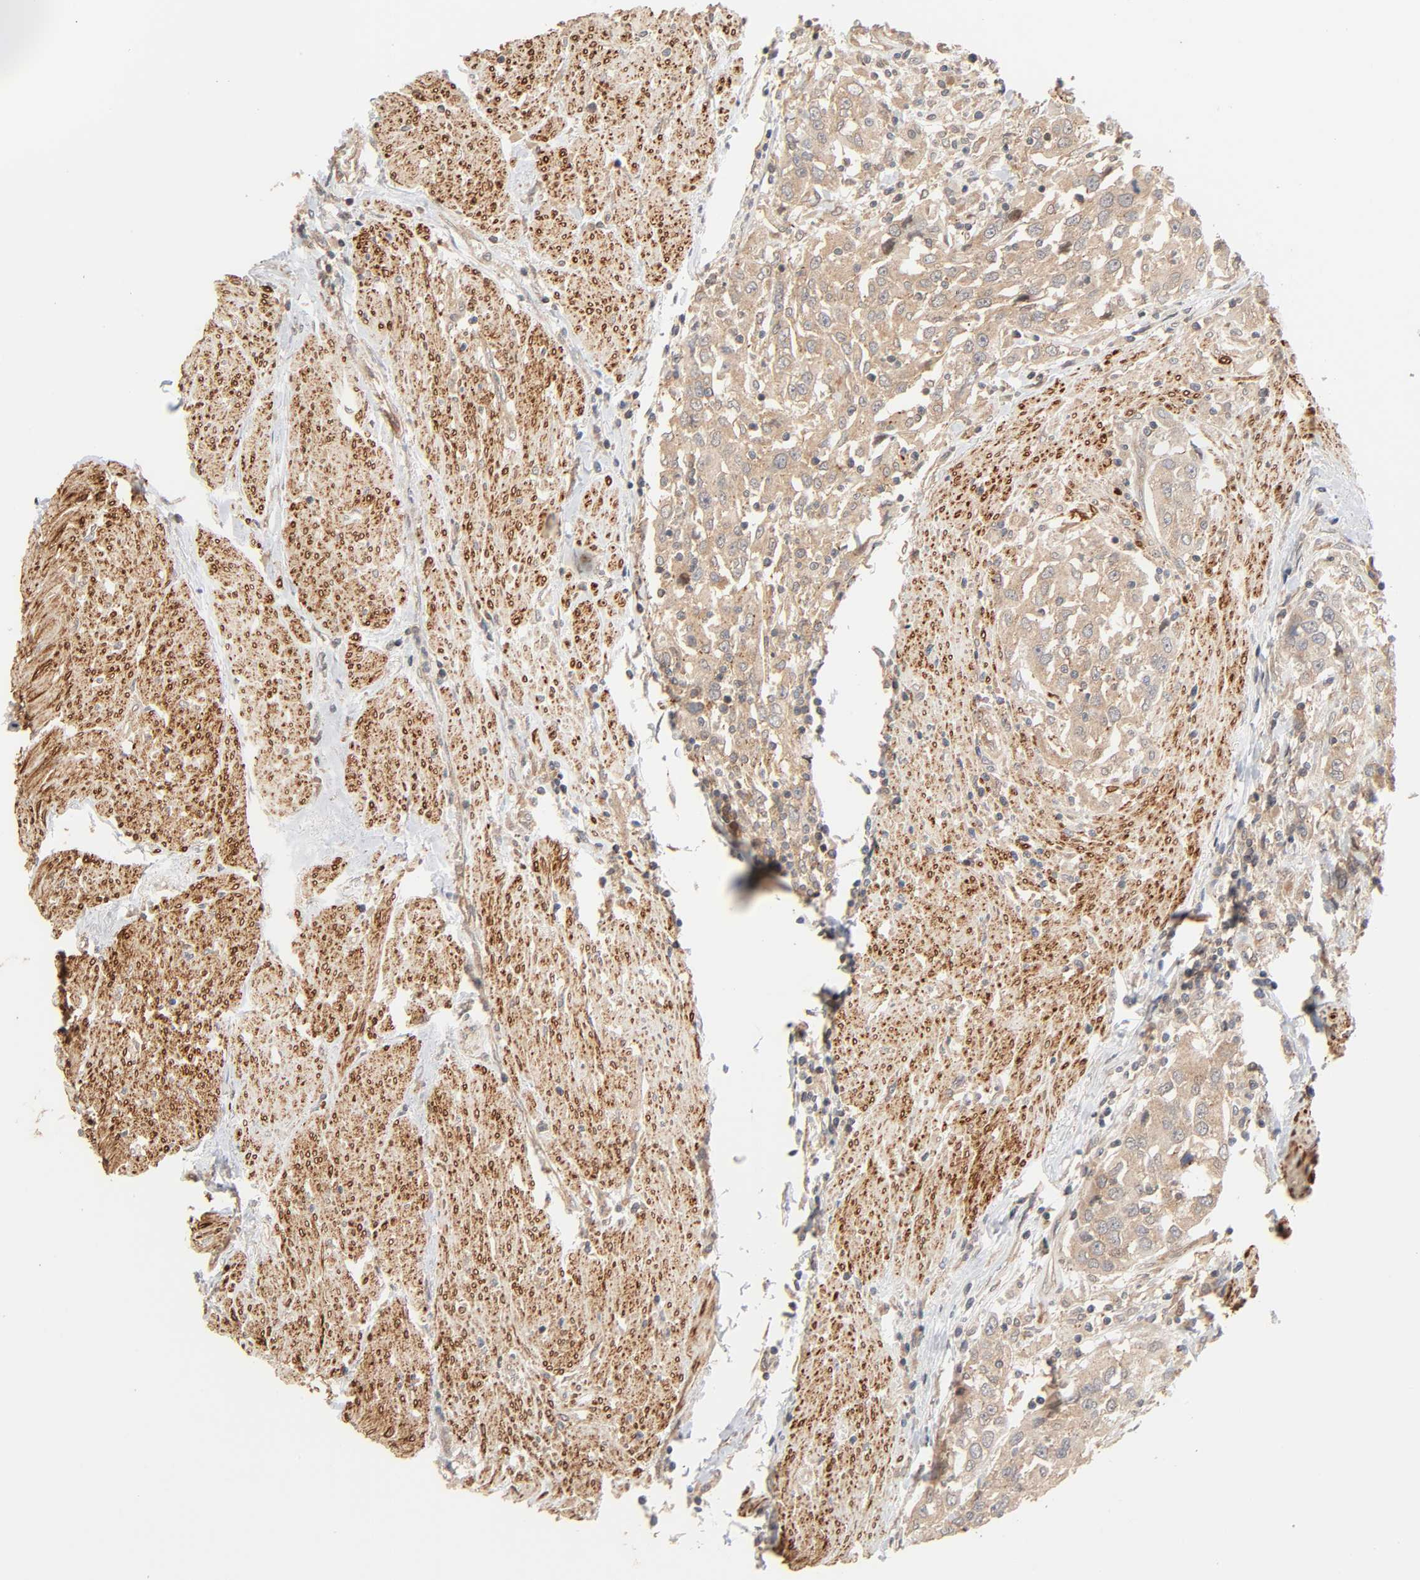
{"staining": {"intensity": "moderate", "quantity": ">75%", "location": "cytoplasmic/membranous"}, "tissue": "urothelial cancer", "cell_type": "Tumor cells", "image_type": "cancer", "snomed": [{"axis": "morphology", "description": "Urothelial carcinoma, High grade"}, {"axis": "topography", "description": "Urinary bladder"}], "caption": "Urothelial carcinoma (high-grade) stained for a protein (brown) displays moderate cytoplasmic/membranous positive expression in about >75% of tumor cells.", "gene": "NEMF", "patient": {"sex": "female", "age": 80}}